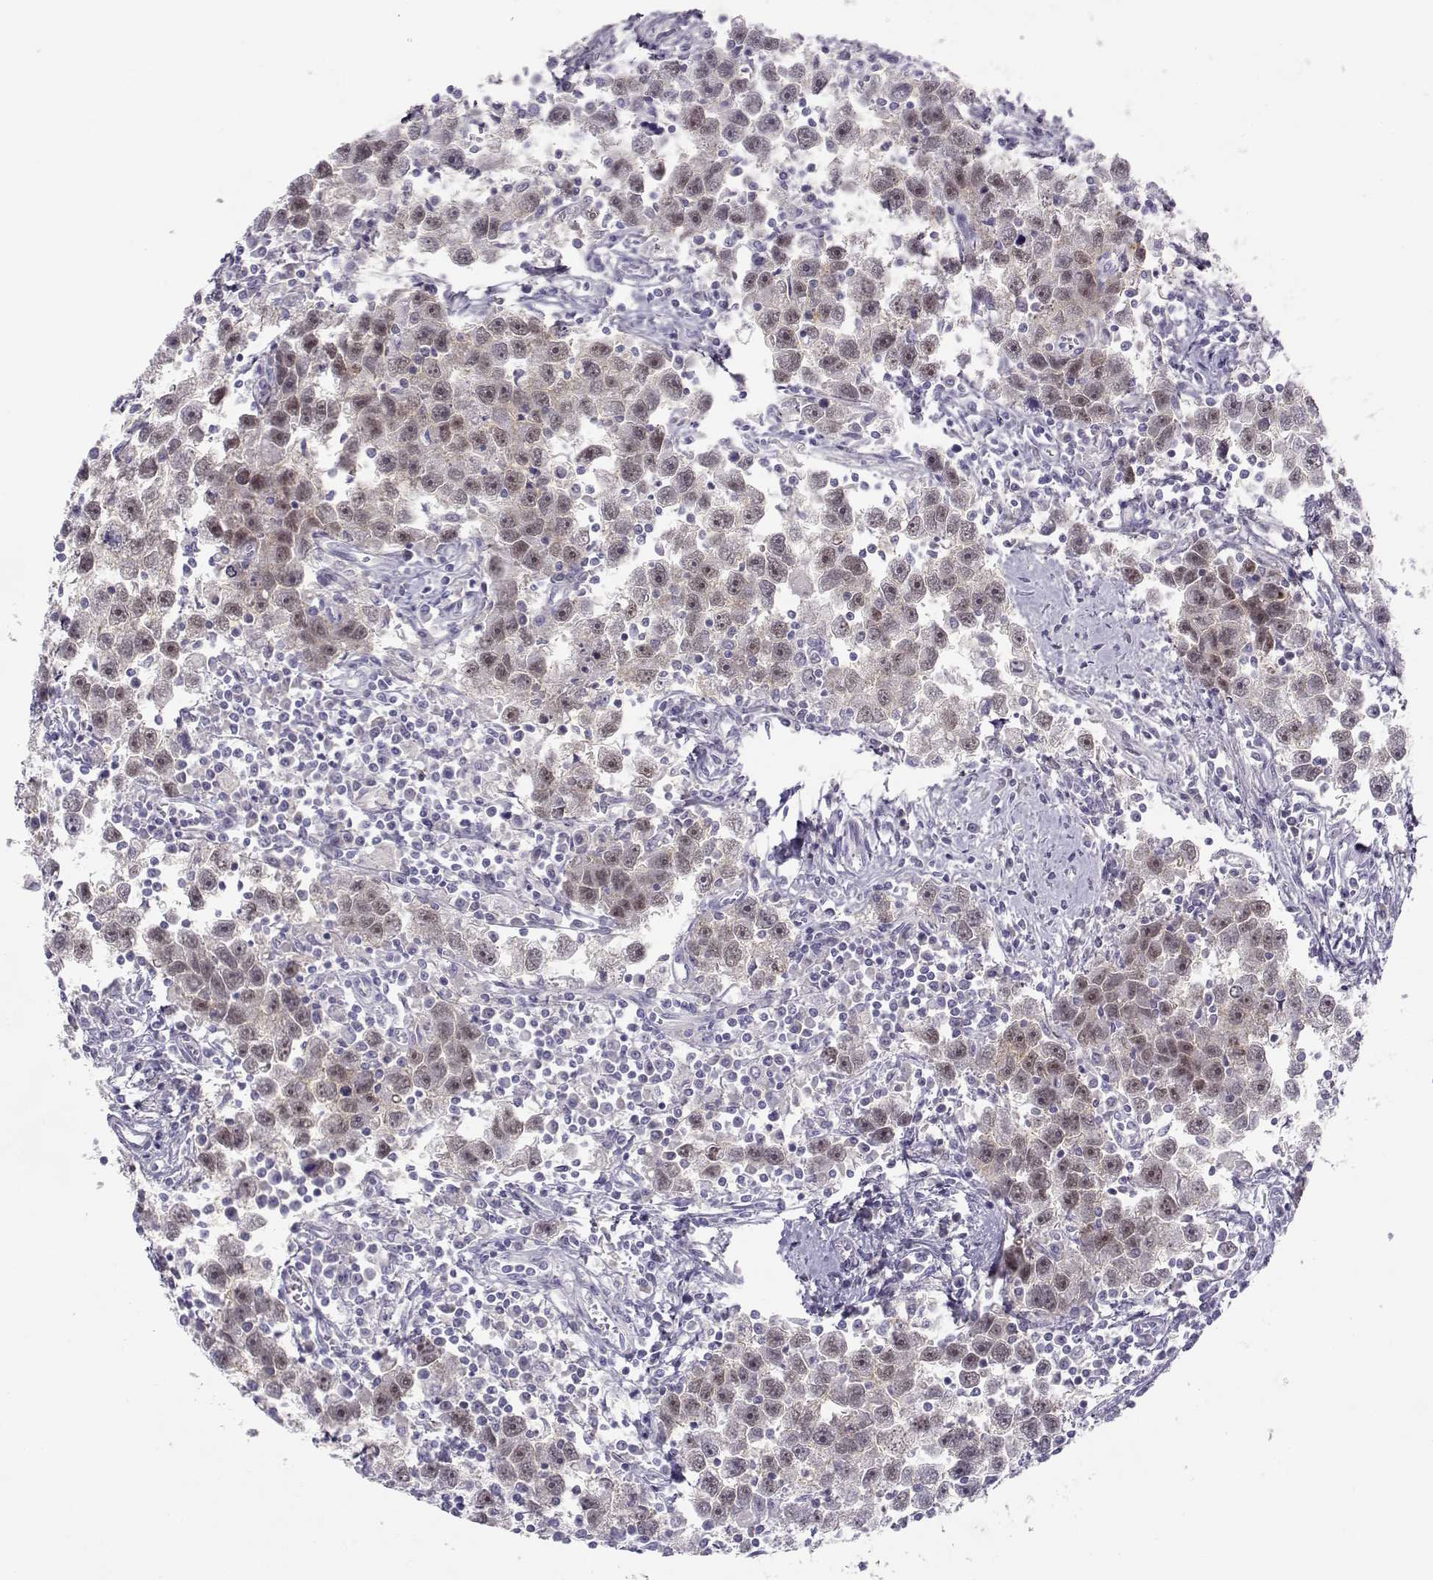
{"staining": {"intensity": "weak", "quantity": "<25%", "location": "nuclear"}, "tissue": "testis cancer", "cell_type": "Tumor cells", "image_type": "cancer", "snomed": [{"axis": "morphology", "description": "Seminoma, NOS"}, {"axis": "topography", "description": "Testis"}], "caption": "This is a histopathology image of immunohistochemistry (IHC) staining of testis cancer, which shows no expression in tumor cells.", "gene": "OPN5", "patient": {"sex": "male", "age": 30}}